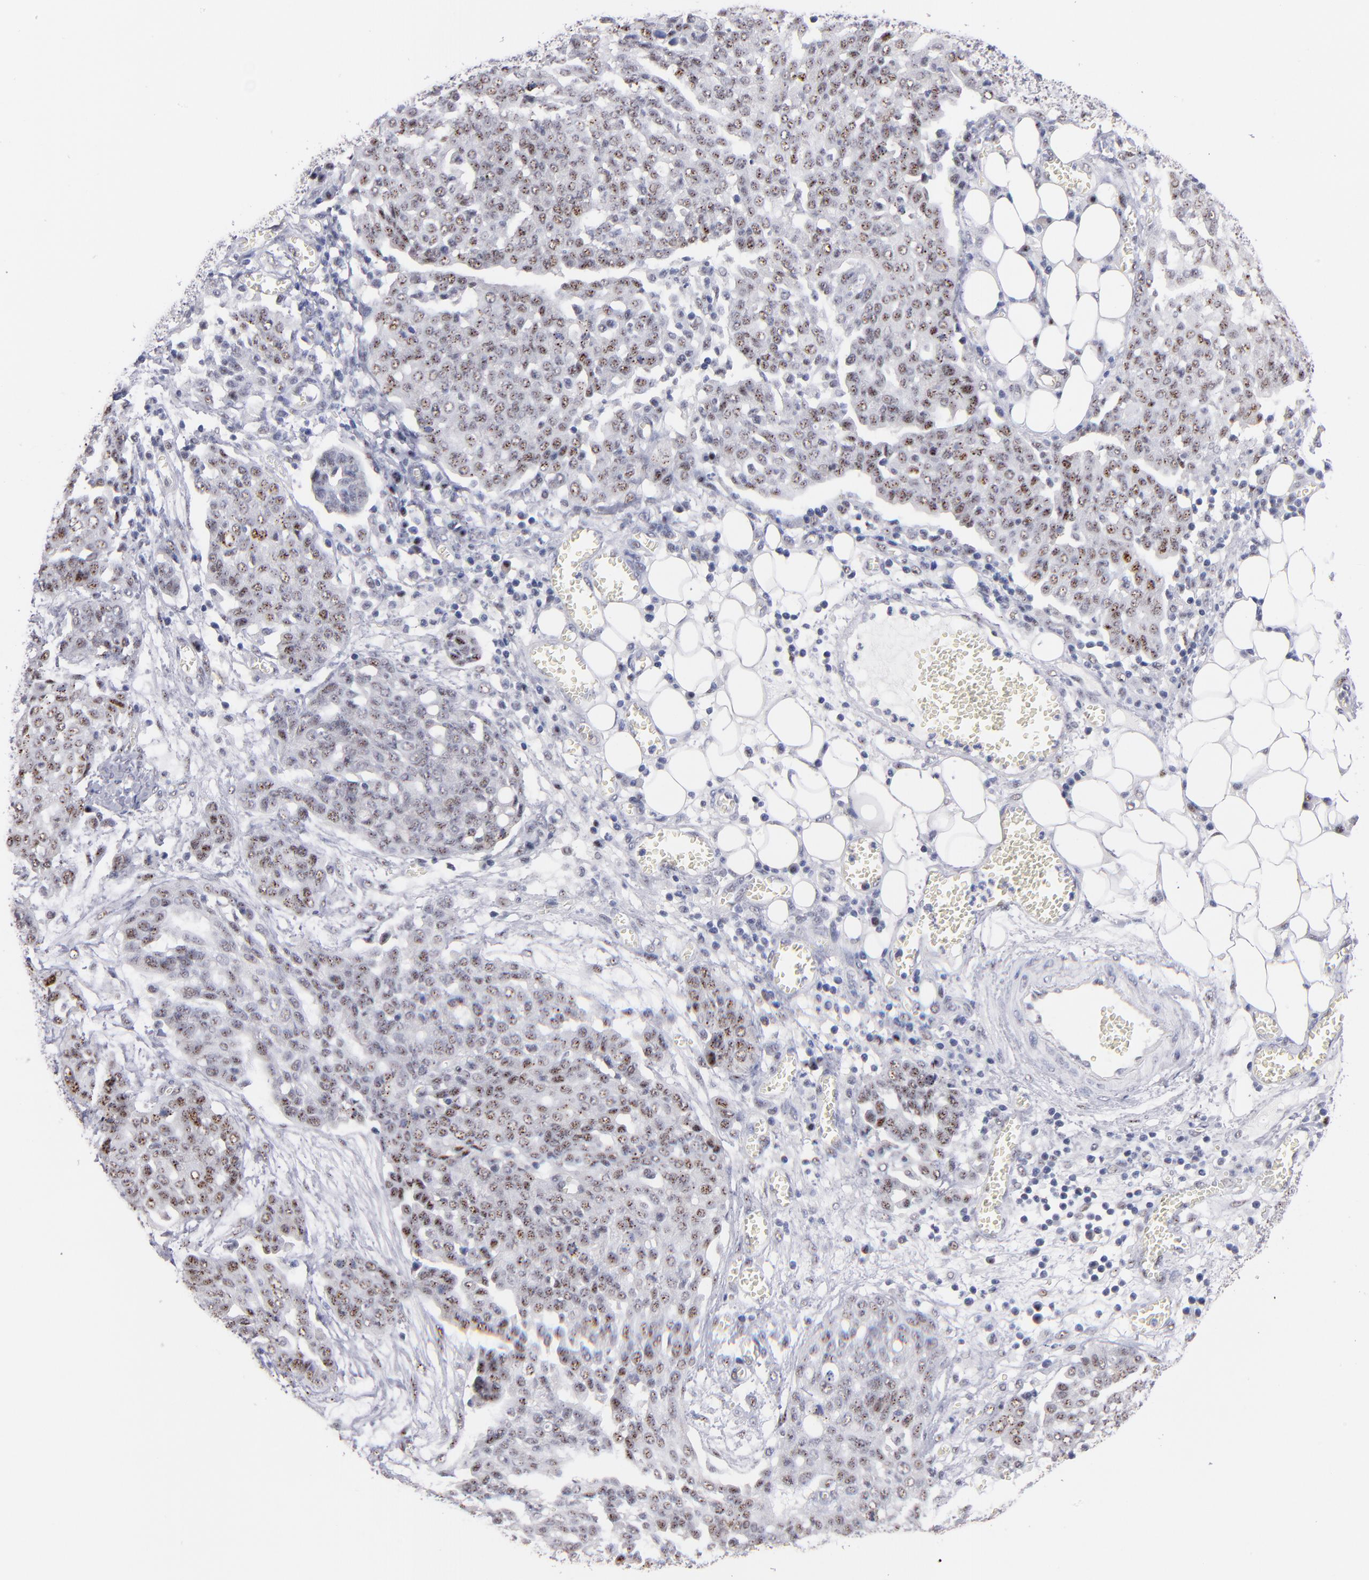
{"staining": {"intensity": "moderate", "quantity": "25%-75%", "location": "nuclear"}, "tissue": "ovarian cancer", "cell_type": "Tumor cells", "image_type": "cancer", "snomed": [{"axis": "morphology", "description": "Cystadenocarcinoma, serous, NOS"}, {"axis": "topography", "description": "Soft tissue"}, {"axis": "topography", "description": "Ovary"}], "caption": "Immunohistochemistry staining of serous cystadenocarcinoma (ovarian), which demonstrates medium levels of moderate nuclear staining in approximately 25%-75% of tumor cells indicating moderate nuclear protein staining. The staining was performed using DAB (3,3'-diaminobenzidine) (brown) for protein detection and nuclei were counterstained in hematoxylin (blue).", "gene": "RAF1", "patient": {"sex": "female", "age": 57}}